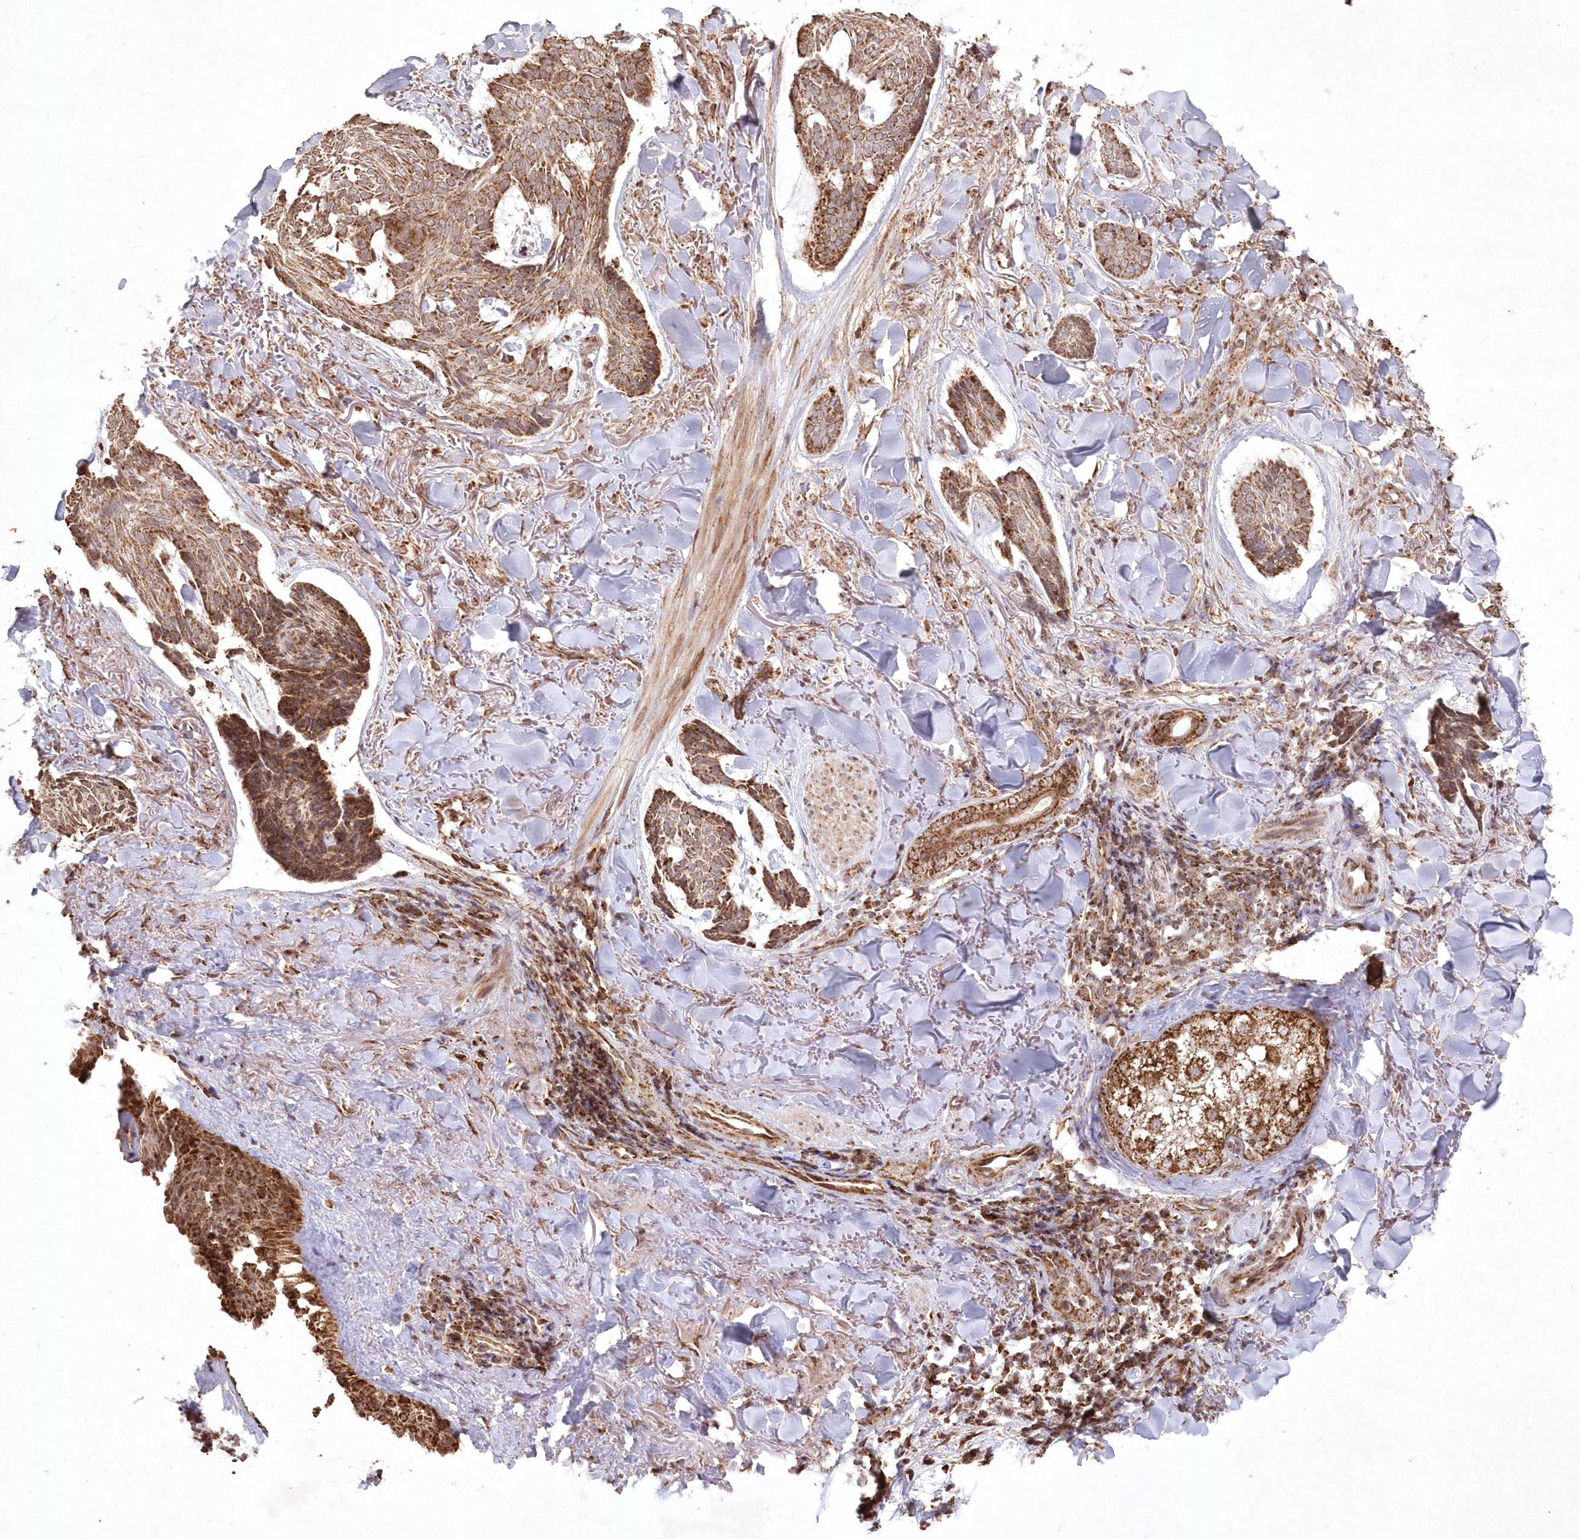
{"staining": {"intensity": "strong", "quantity": ">75%", "location": "cytoplasmic/membranous"}, "tissue": "skin cancer", "cell_type": "Tumor cells", "image_type": "cancer", "snomed": [{"axis": "morphology", "description": "Basal cell carcinoma"}, {"axis": "topography", "description": "Skin"}], "caption": "Tumor cells display strong cytoplasmic/membranous expression in about >75% of cells in skin basal cell carcinoma.", "gene": "LRPPRC", "patient": {"sex": "male", "age": 43}}